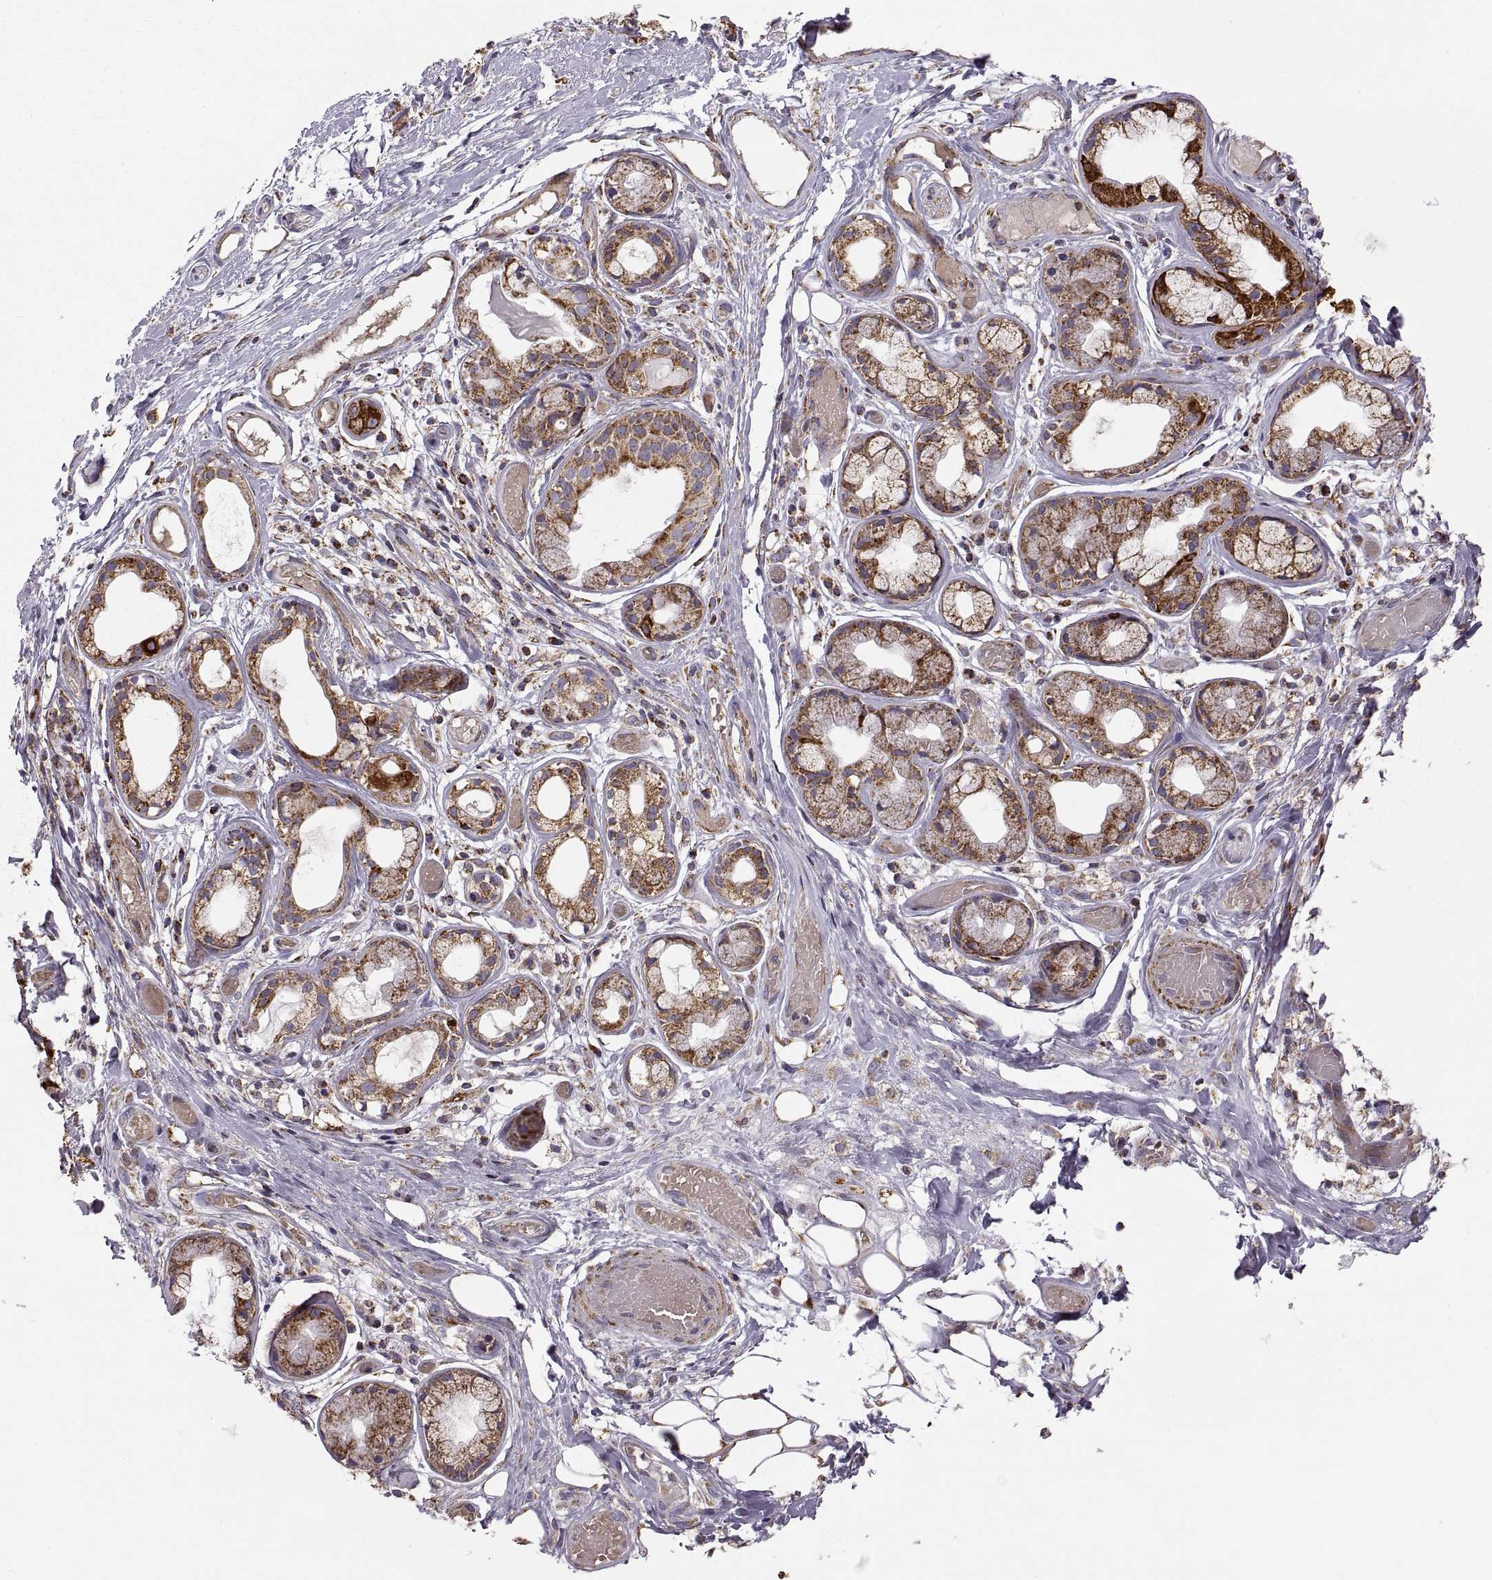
{"staining": {"intensity": "negative", "quantity": "none", "location": "none"}, "tissue": "adipose tissue", "cell_type": "Adipocytes", "image_type": "normal", "snomed": [{"axis": "morphology", "description": "Normal tissue, NOS"}, {"axis": "topography", "description": "Cartilage tissue"}], "caption": "DAB immunohistochemical staining of normal human adipose tissue displays no significant staining in adipocytes.", "gene": "ARSD", "patient": {"sex": "male", "age": 62}}